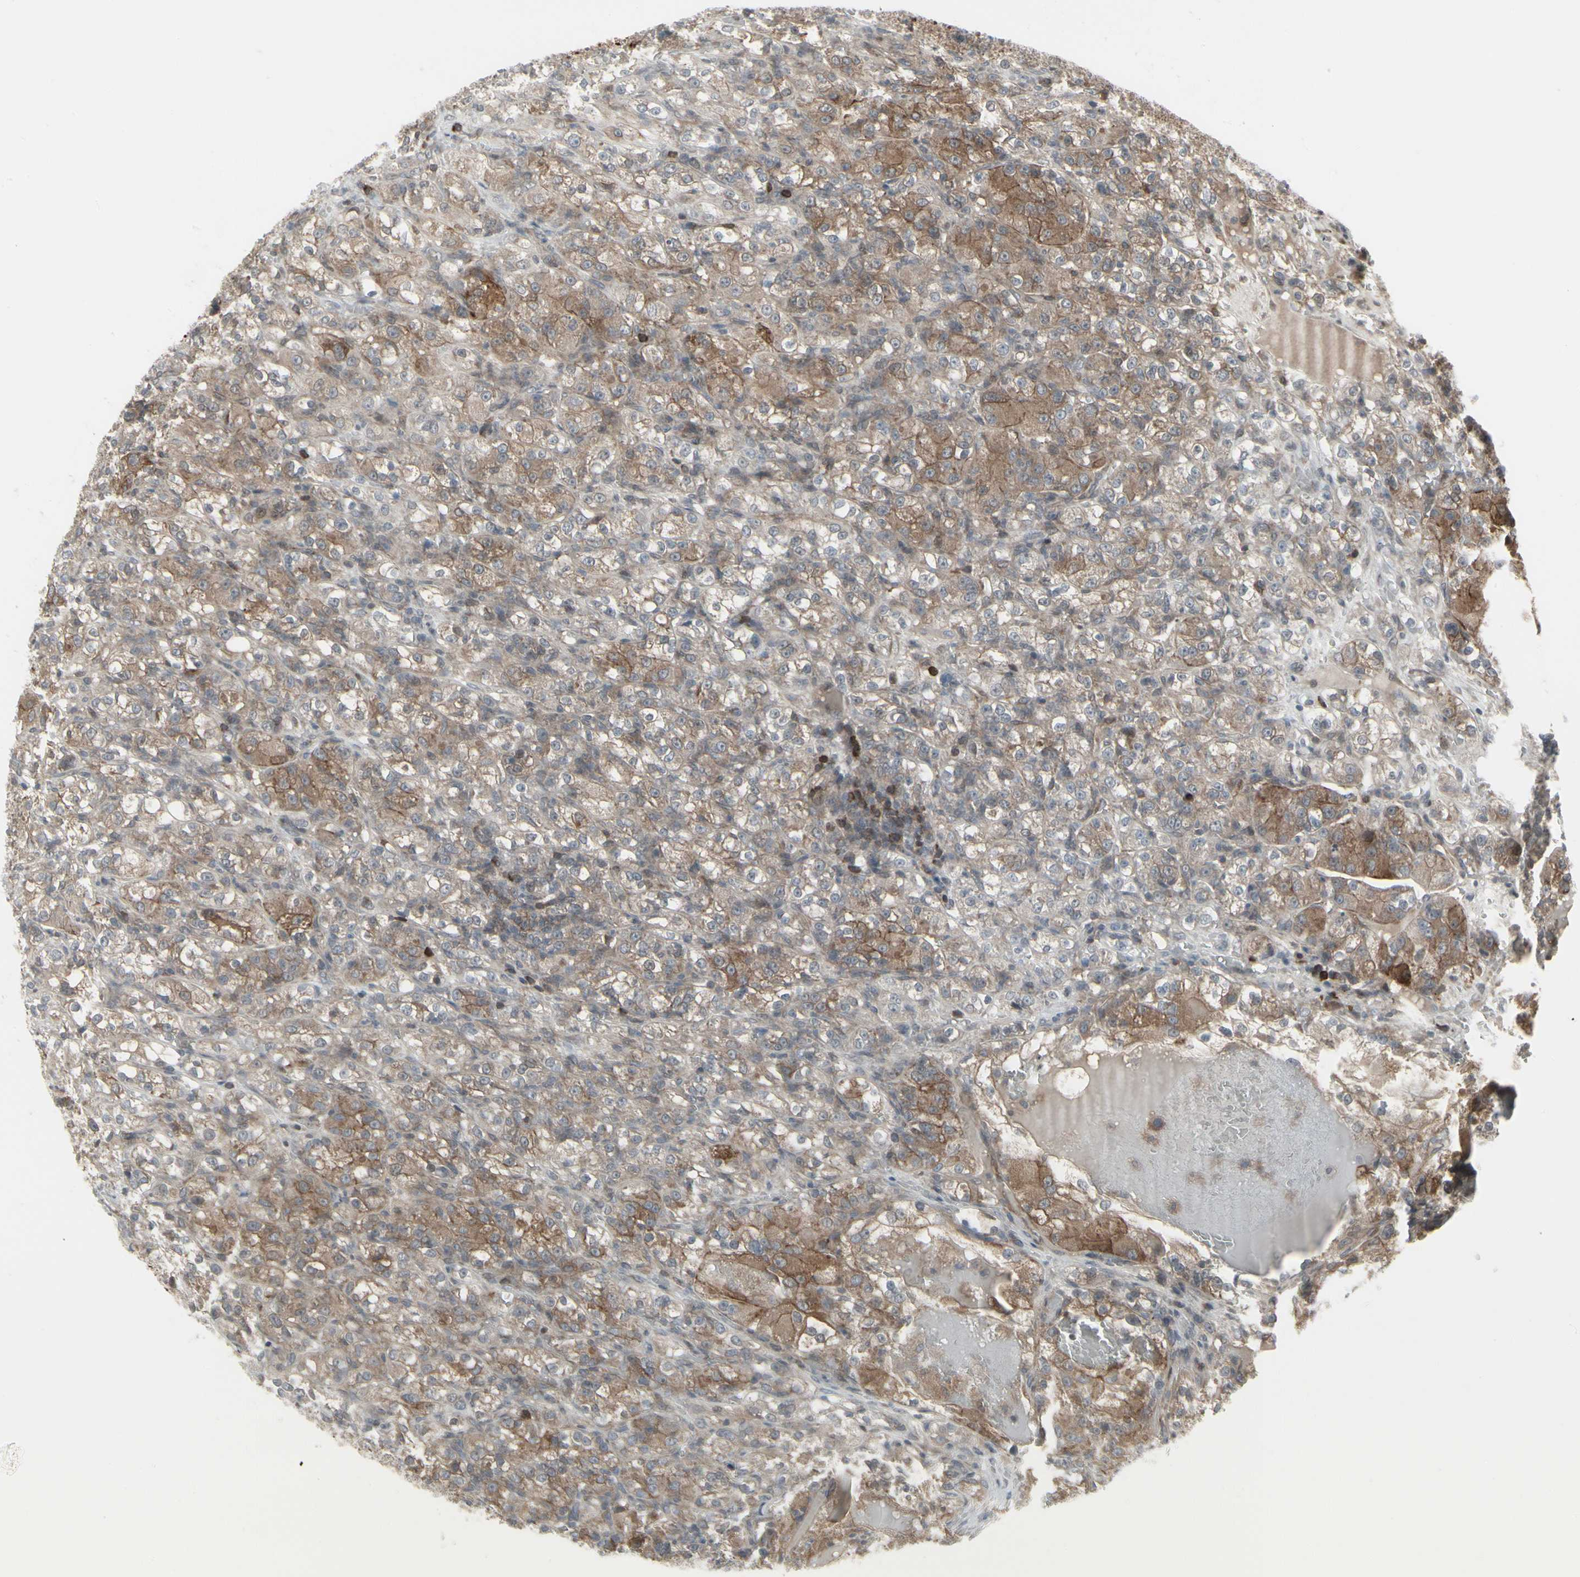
{"staining": {"intensity": "moderate", "quantity": "25%-75%", "location": "cytoplasmic/membranous"}, "tissue": "renal cancer", "cell_type": "Tumor cells", "image_type": "cancer", "snomed": [{"axis": "morphology", "description": "Normal tissue, NOS"}, {"axis": "morphology", "description": "Adenocarcinoma, NOS"}, {"axis": "topography", "description": "Kidney"}], "caption": "A micrograph showing moderate cytoplasmic/membranous staining in about 25%-75% of tumor cells in renal cancer, as visualized by brown immunohistochemical staining.", "gene": "IGFBP6", "patient": {"sex": "male", "age": 61}}